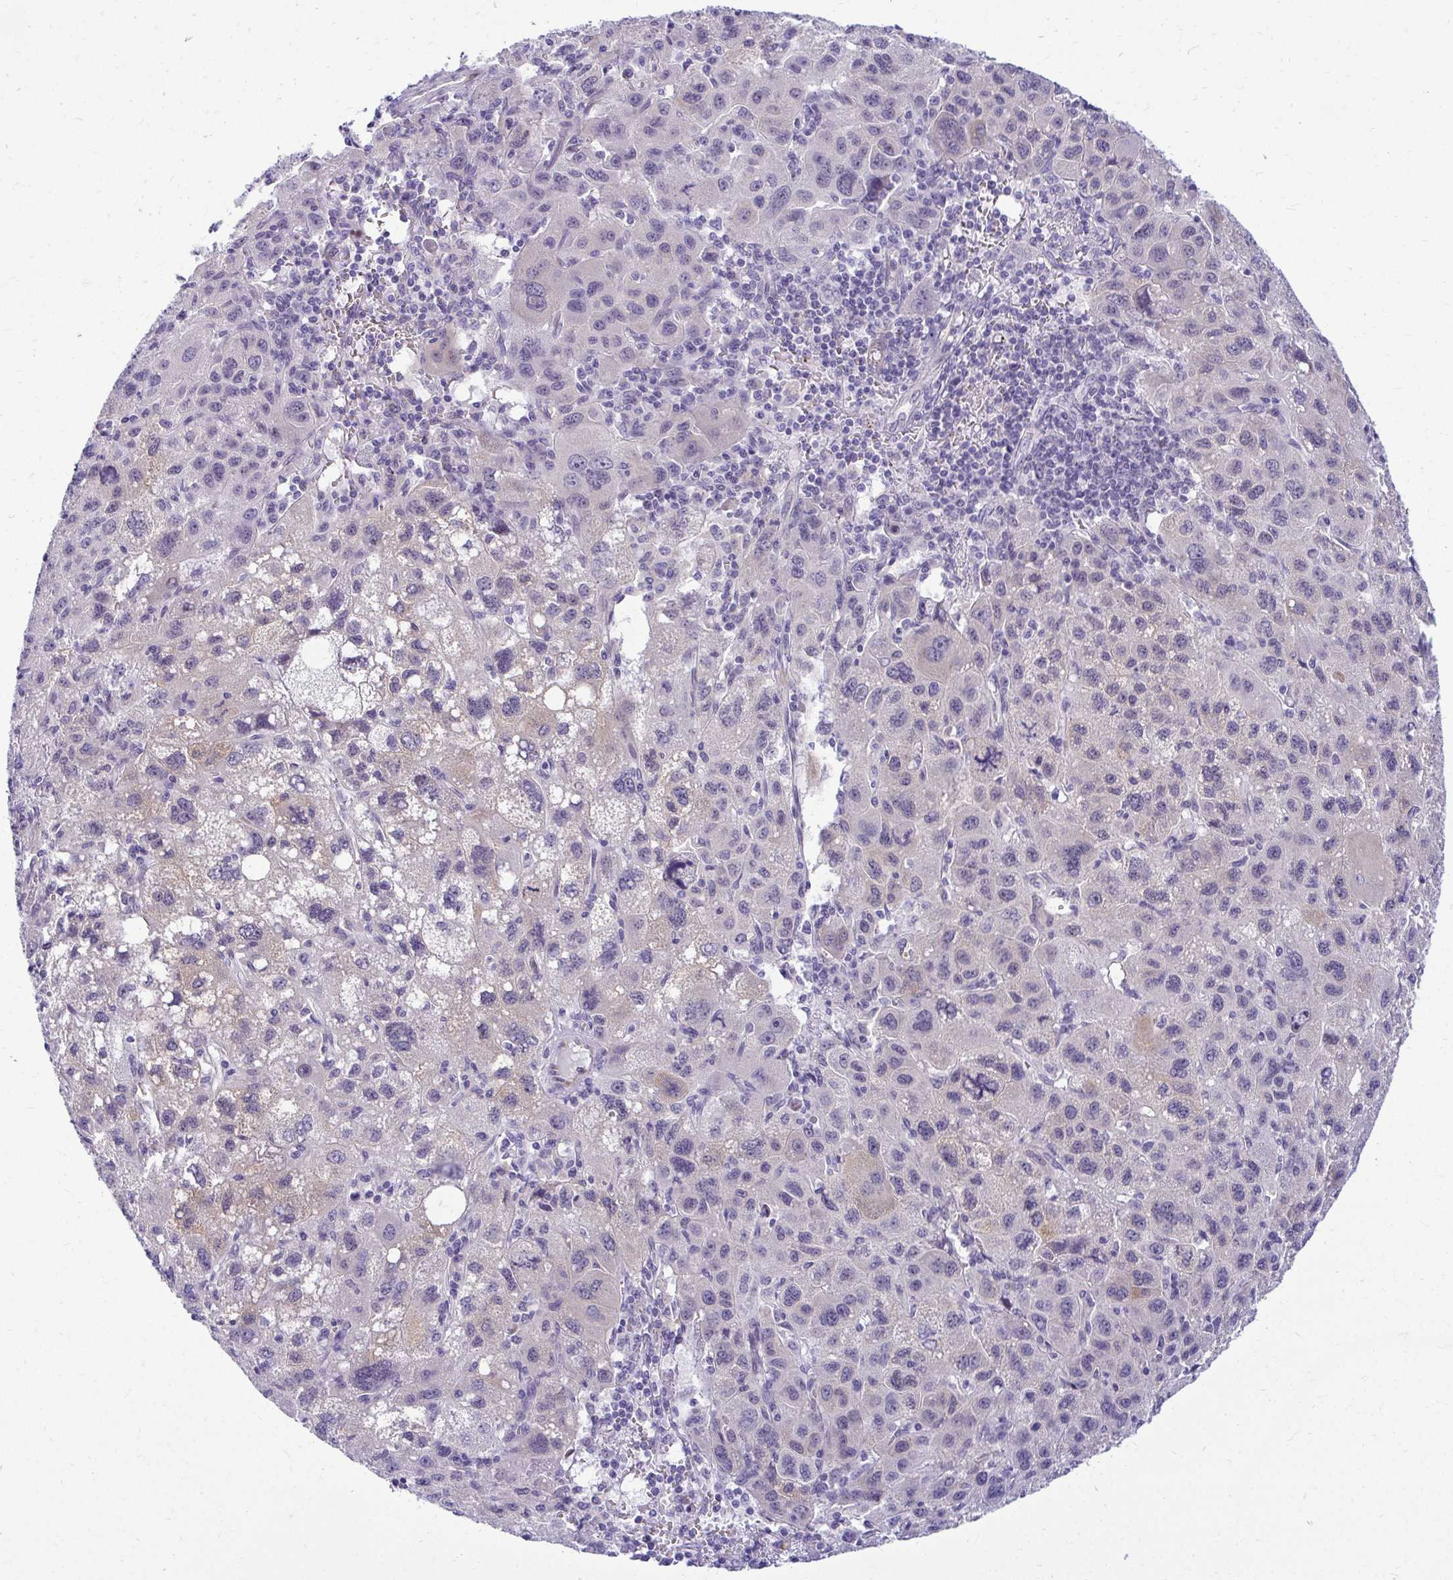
{"staining": {"intensity": "negative", "quantity": "none", "location": "none"}, "tissue": "liver cancer", "cell_type": "Tumor cells", "image_type": "cancer", "snomed": [{"axis": "morphology", "description": "Carcinoma, Hepatocellular, NOS"}, {"axis": "topography", "description": "Liver"}], "caption": "The IHC micrograph has no significant staining in tumor cells of liver cancer tissue.", "gene": "NIFK", "patient": {"sex": "female", "age": 77}}